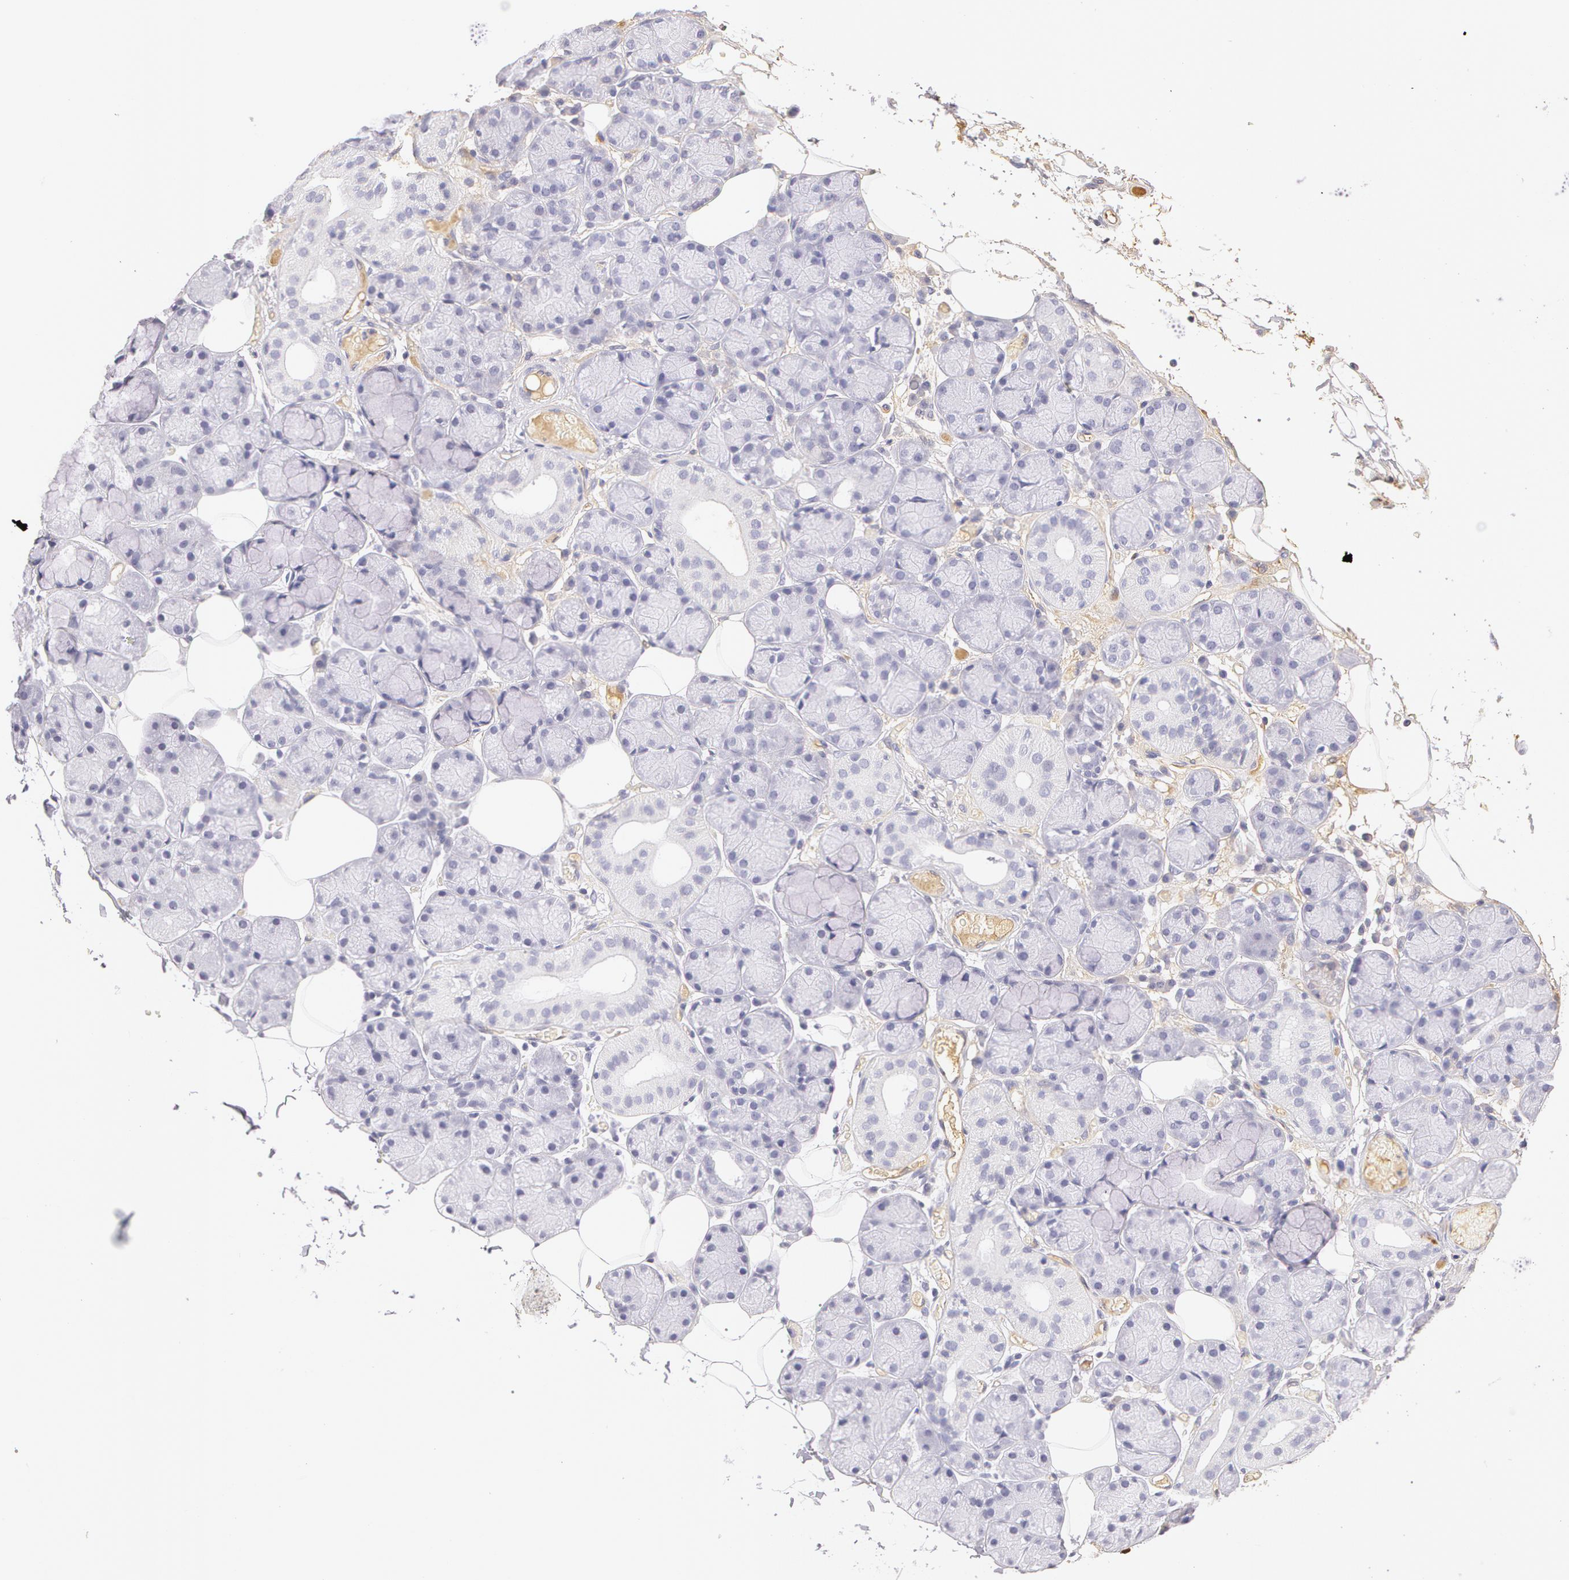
{"staining": {"intensity": "negative", "quantity": "none", "location": "none"}, "tissue": "salivary gland", "cell_type": "Glandular cells", "image_type": "normal", "snomed": [{"axis": "morphology", "description": "Normal tissue, NOS"}, {"axis": "topography", "description": "Salivary gland"}], "caption": "Photomicrograph shows no protein expression in glandular cells of unremarkable salivary gland. The staining is performed using DAB brown chromogen with nuclei counter-stained in using hematoxylin.", "gene": "AHSG", "patient": {"sex": "male", "age": 54}}